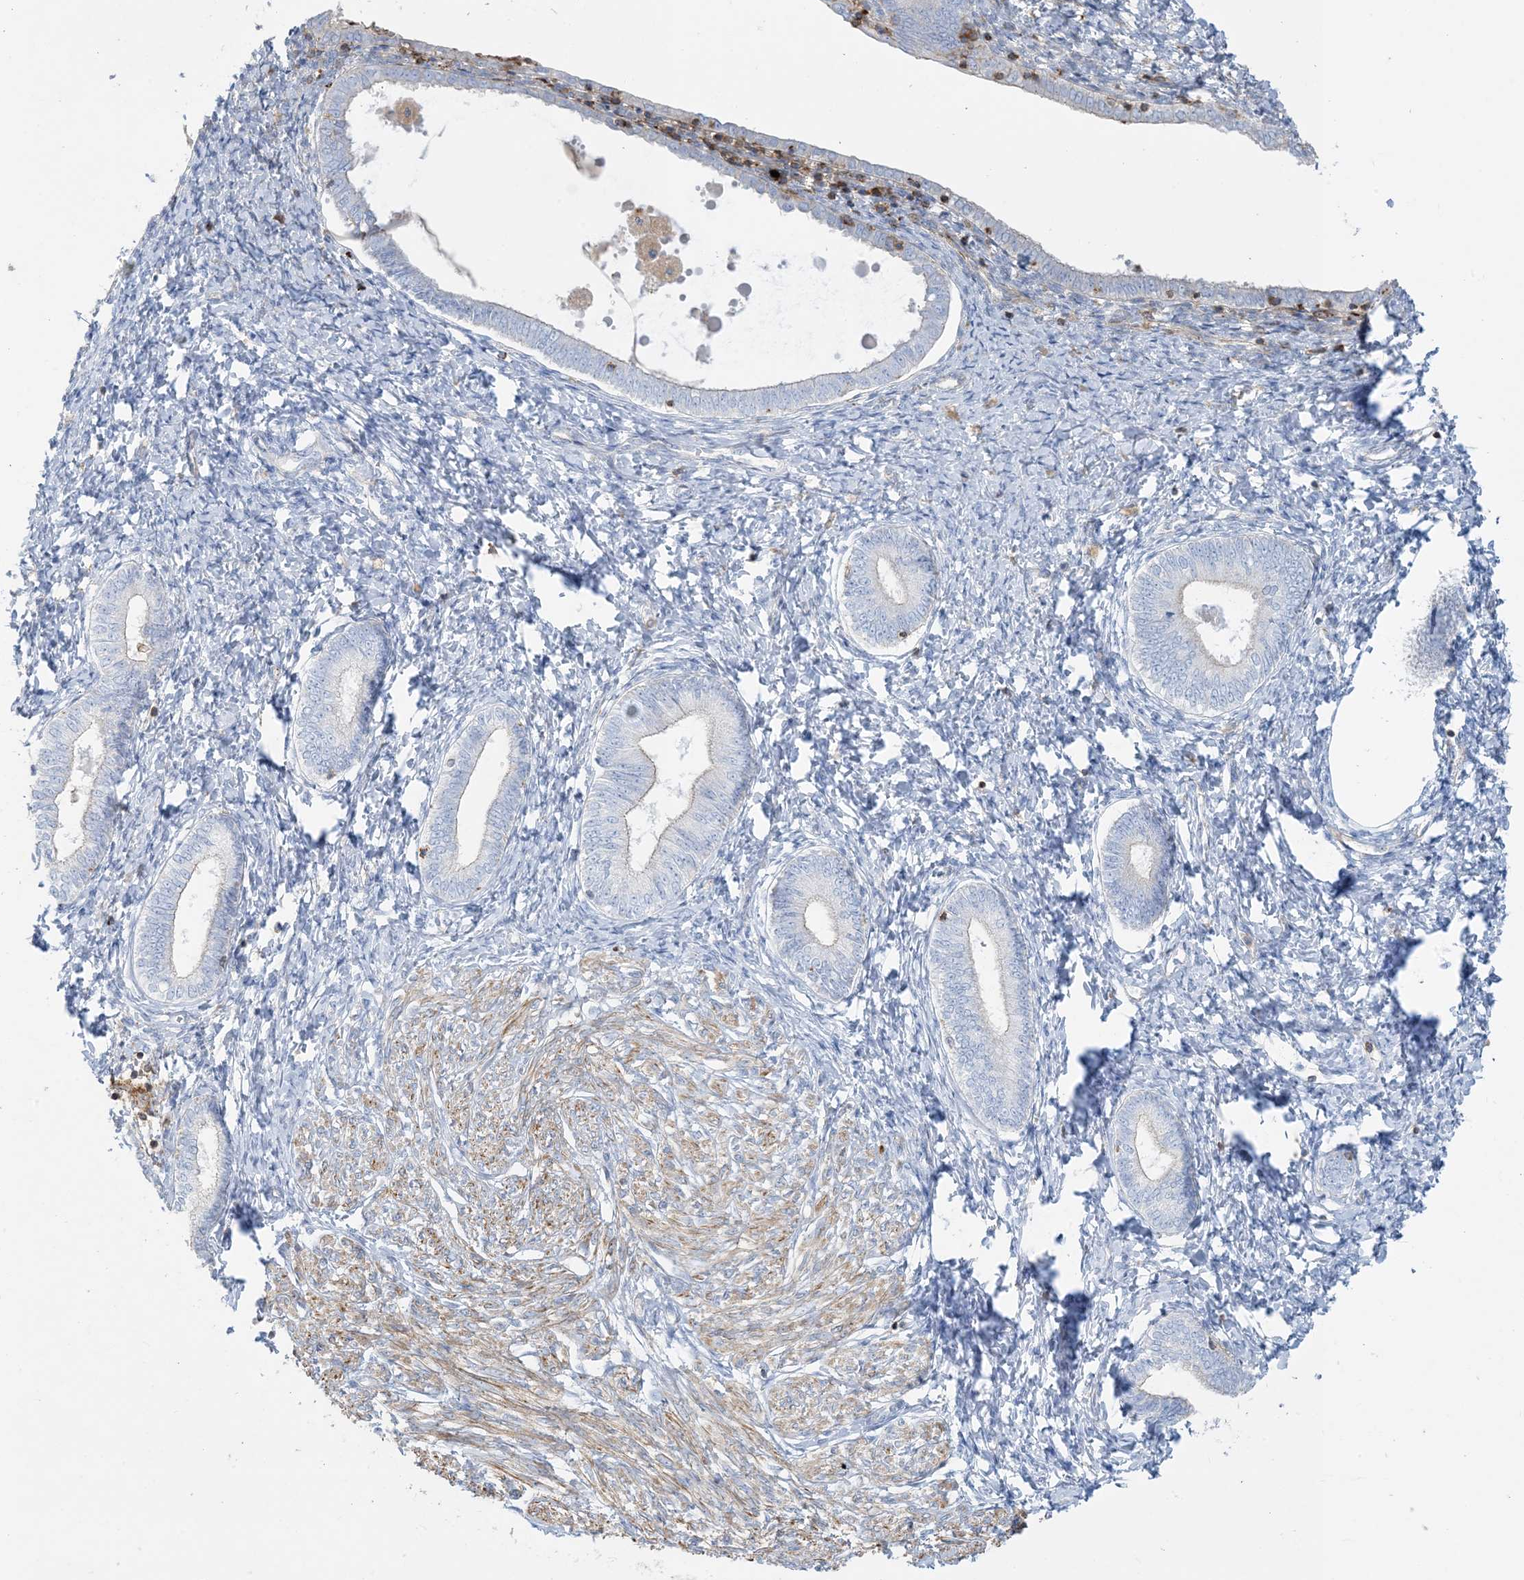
{"staining": {"intensity": "moderate", "quantity": "<25%", "location": "cytoplasmic/membranous"}, "tissue": "endometrium", "cell_type": "Cells in endometrial stroma", "image_type": "normal", "snomed": [{"axis": "morphology", "description": "Normal tissue, NOS"}, {"axis": "topography", "description": "Endometrium"}], "caption": "Immunohistochemistry (IHC) staining of normal endometrium, which exhibits low levels of moderate cytoplasmic/membranous expression in about <25% of cells in endometrial stroma indicating moderate cytoplasmic/membranous protein positivity. The staining was performed using DAB (3,3'-diaminobenzidine) (brown) for protein detection and nuclei were counterstained in hematoxylin (blue).", "gene": "GTF3C2", "patient": {"sex": "female", "age": 72}}